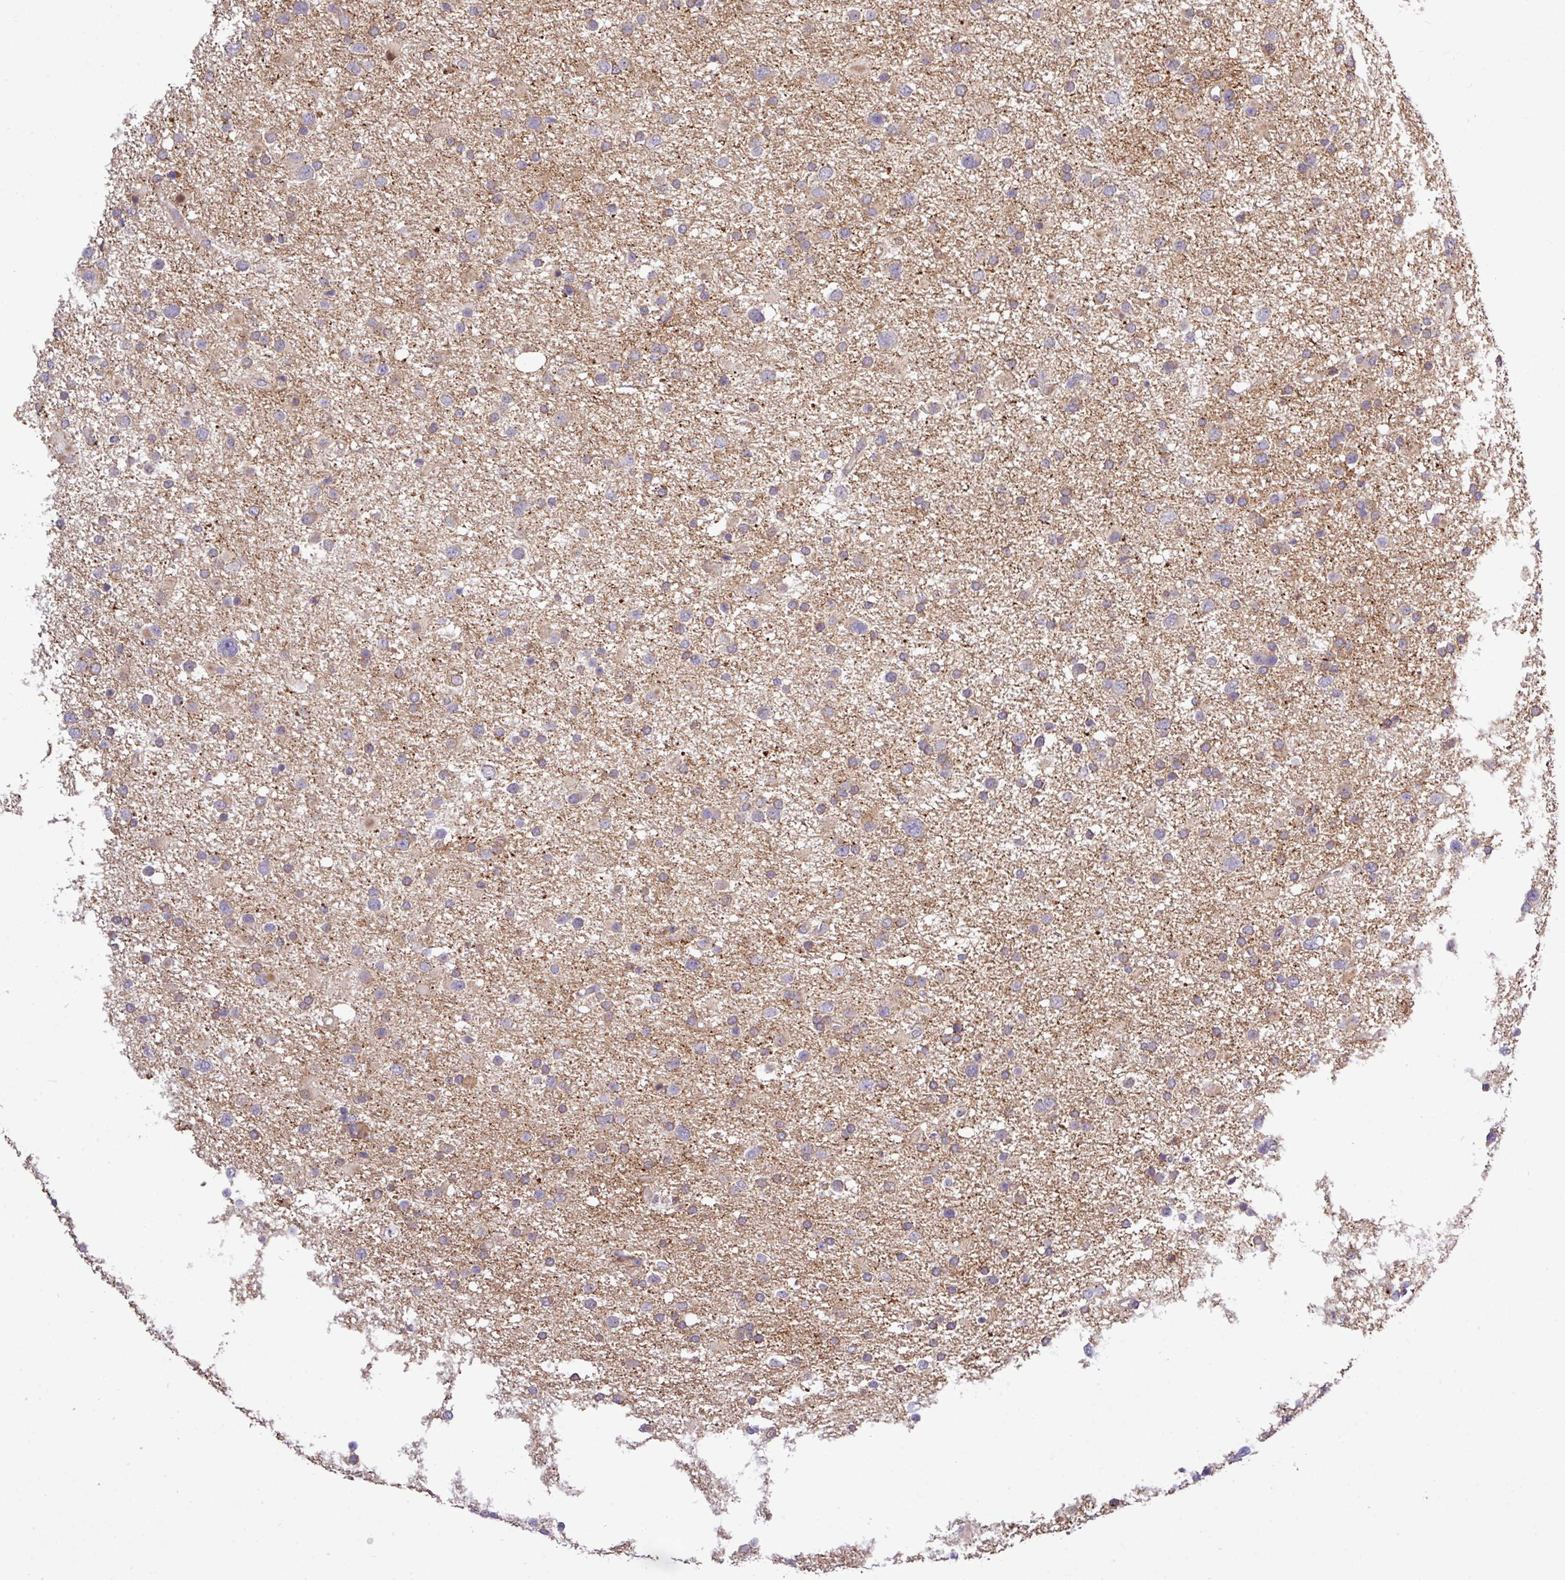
{"staining": {"intensity": "weak", "quantity": "<25%", "location": "cytoplasmic/membranous"}, "tissue": "glioma", "cell_type": "Tumor cells", "image_type": "cancer", "snomed": [{"axis": "morphology", "description": "Glioma, malignant, Low grade"}, {"axis": "topography", "description": "Brain"}], "caption": "Immunohistochemistry of malignant low-grade glioma reveals no positivity in tumor cells.", "gene": "TM2D2", "patient": {"sex": "female", "age": 32}}